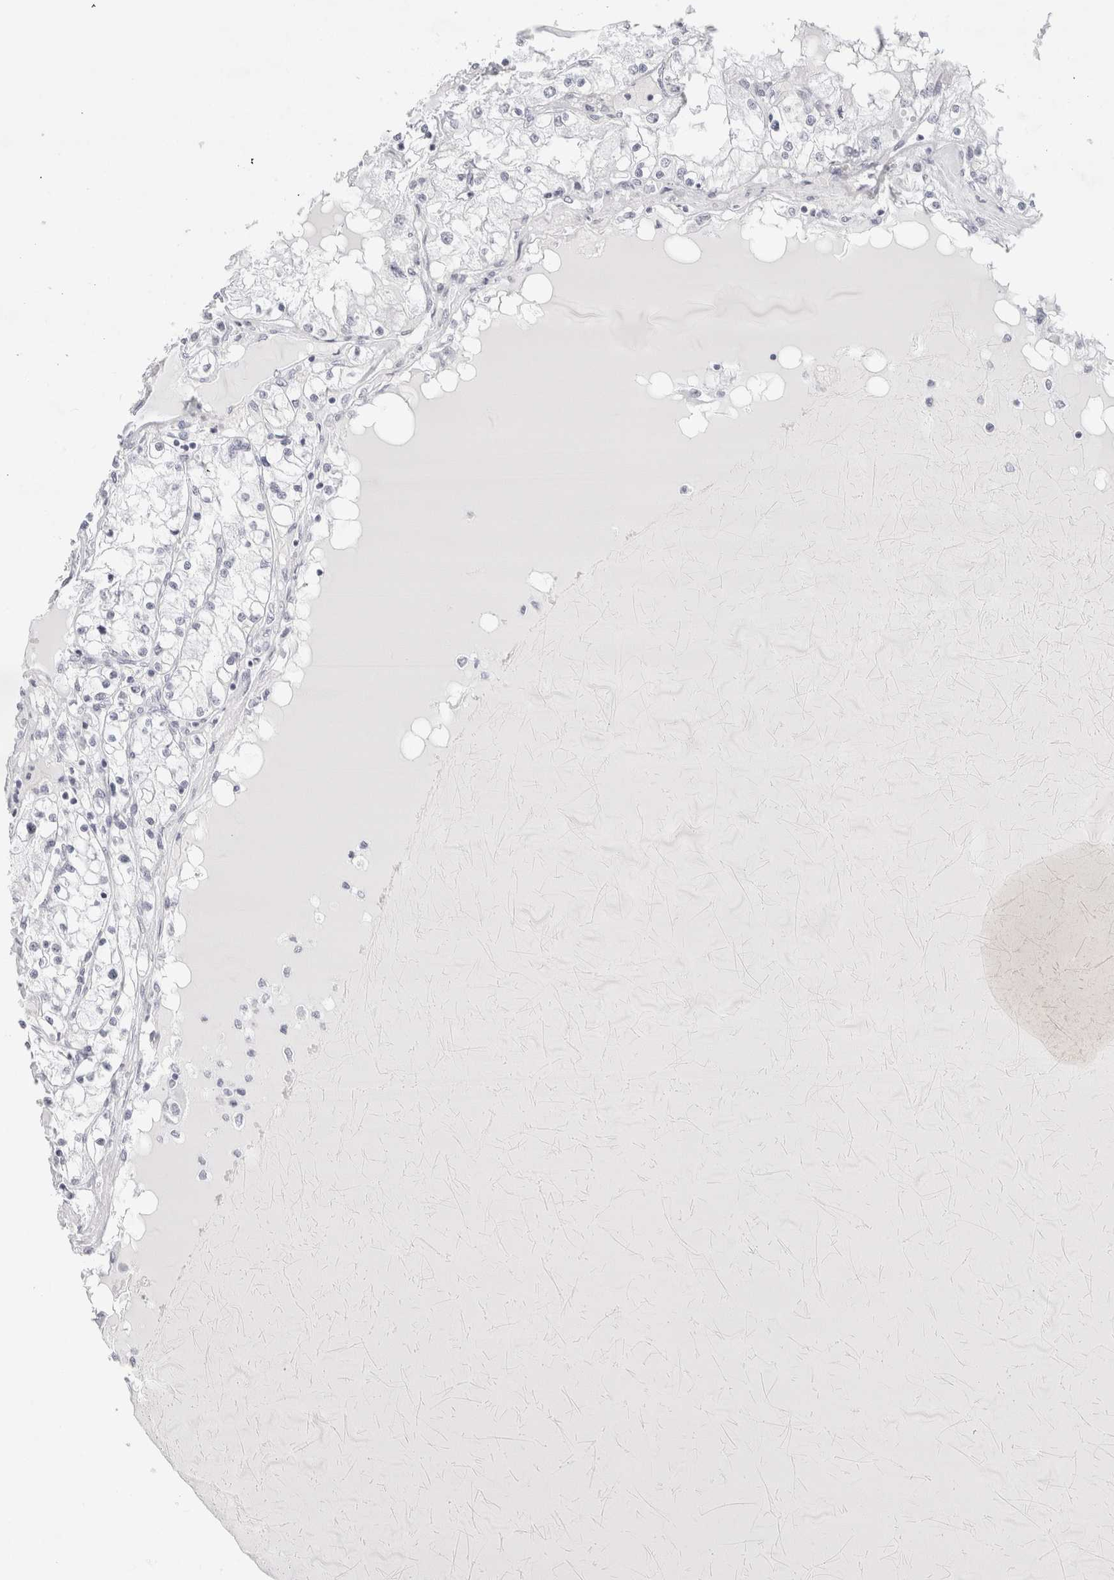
{"staining": {"intensity": "negative", "quantity": "none", "location": "none"}, "tissue": "renal cancer", "cell_type": "Tumor cells", "image_type": "cancer", "snomed": [{"axis": "morphology", "description": "Adenocarcinoma, NOS"}, {"axis": "topography", "description": "Kidney"}], "caption": "Immunohistochemical staining of renal cancer shows no significant expression in tumor cells.", "gene": "GARIN1A", "patient": {"sex": "male", "age": 68}}